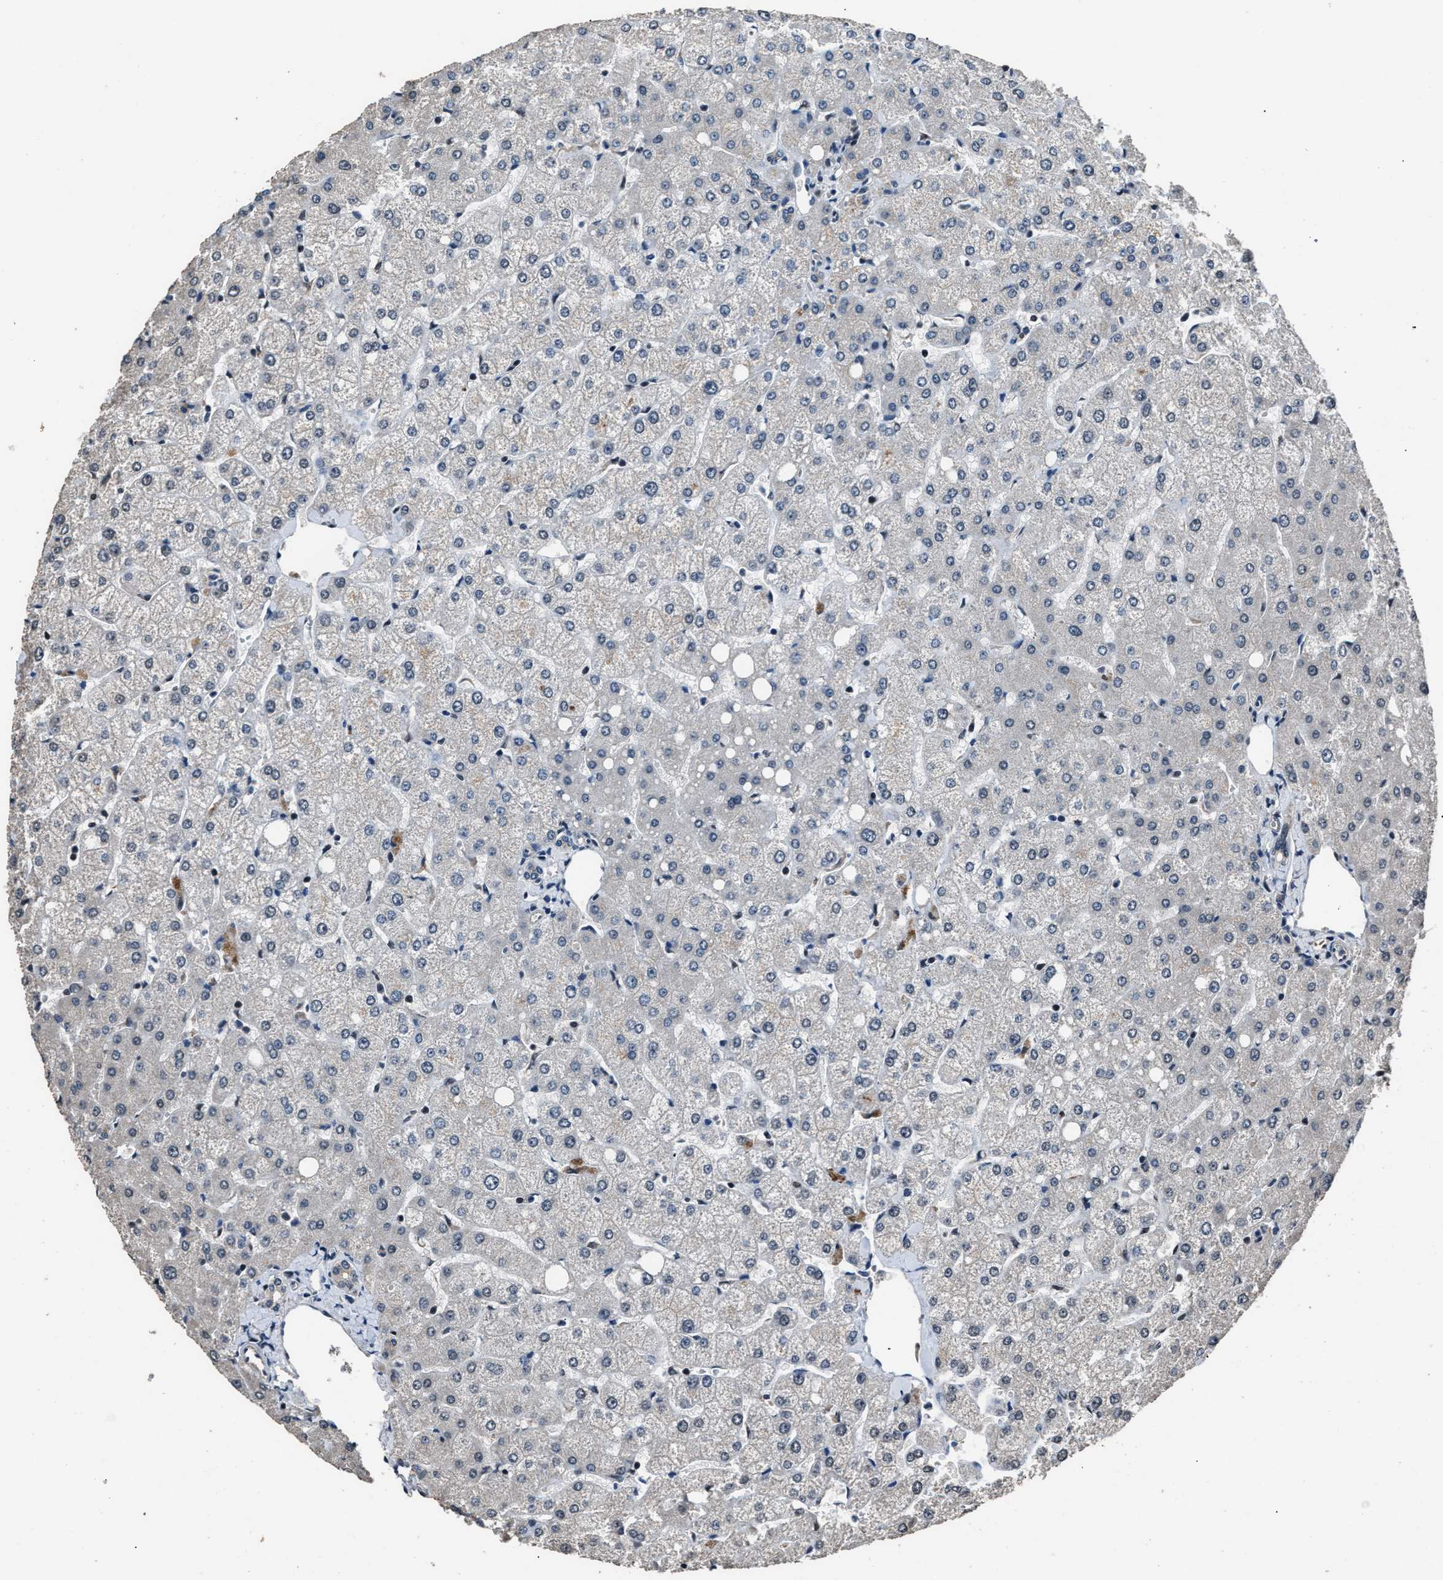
{"staining": {"intensity": "weak", "quantity": "<25%", "location": "cytoplasmic/membranous"}, "tissue": "liver", "cell_type": "Cholangiocytes", "image_type": "normal", "snomed": [{"axis": "morphology", "description": "Normal tissue, NOS"}, {"axis": "topography", "description": "Liver"}], "caption": "This is an immunohistochemistry (IHC) histopathology image of unremarkable human liver. There is no positivity in cholangiocytes.", "gene": "DFFA", "patient": {"sex": "female", "age": 54}}